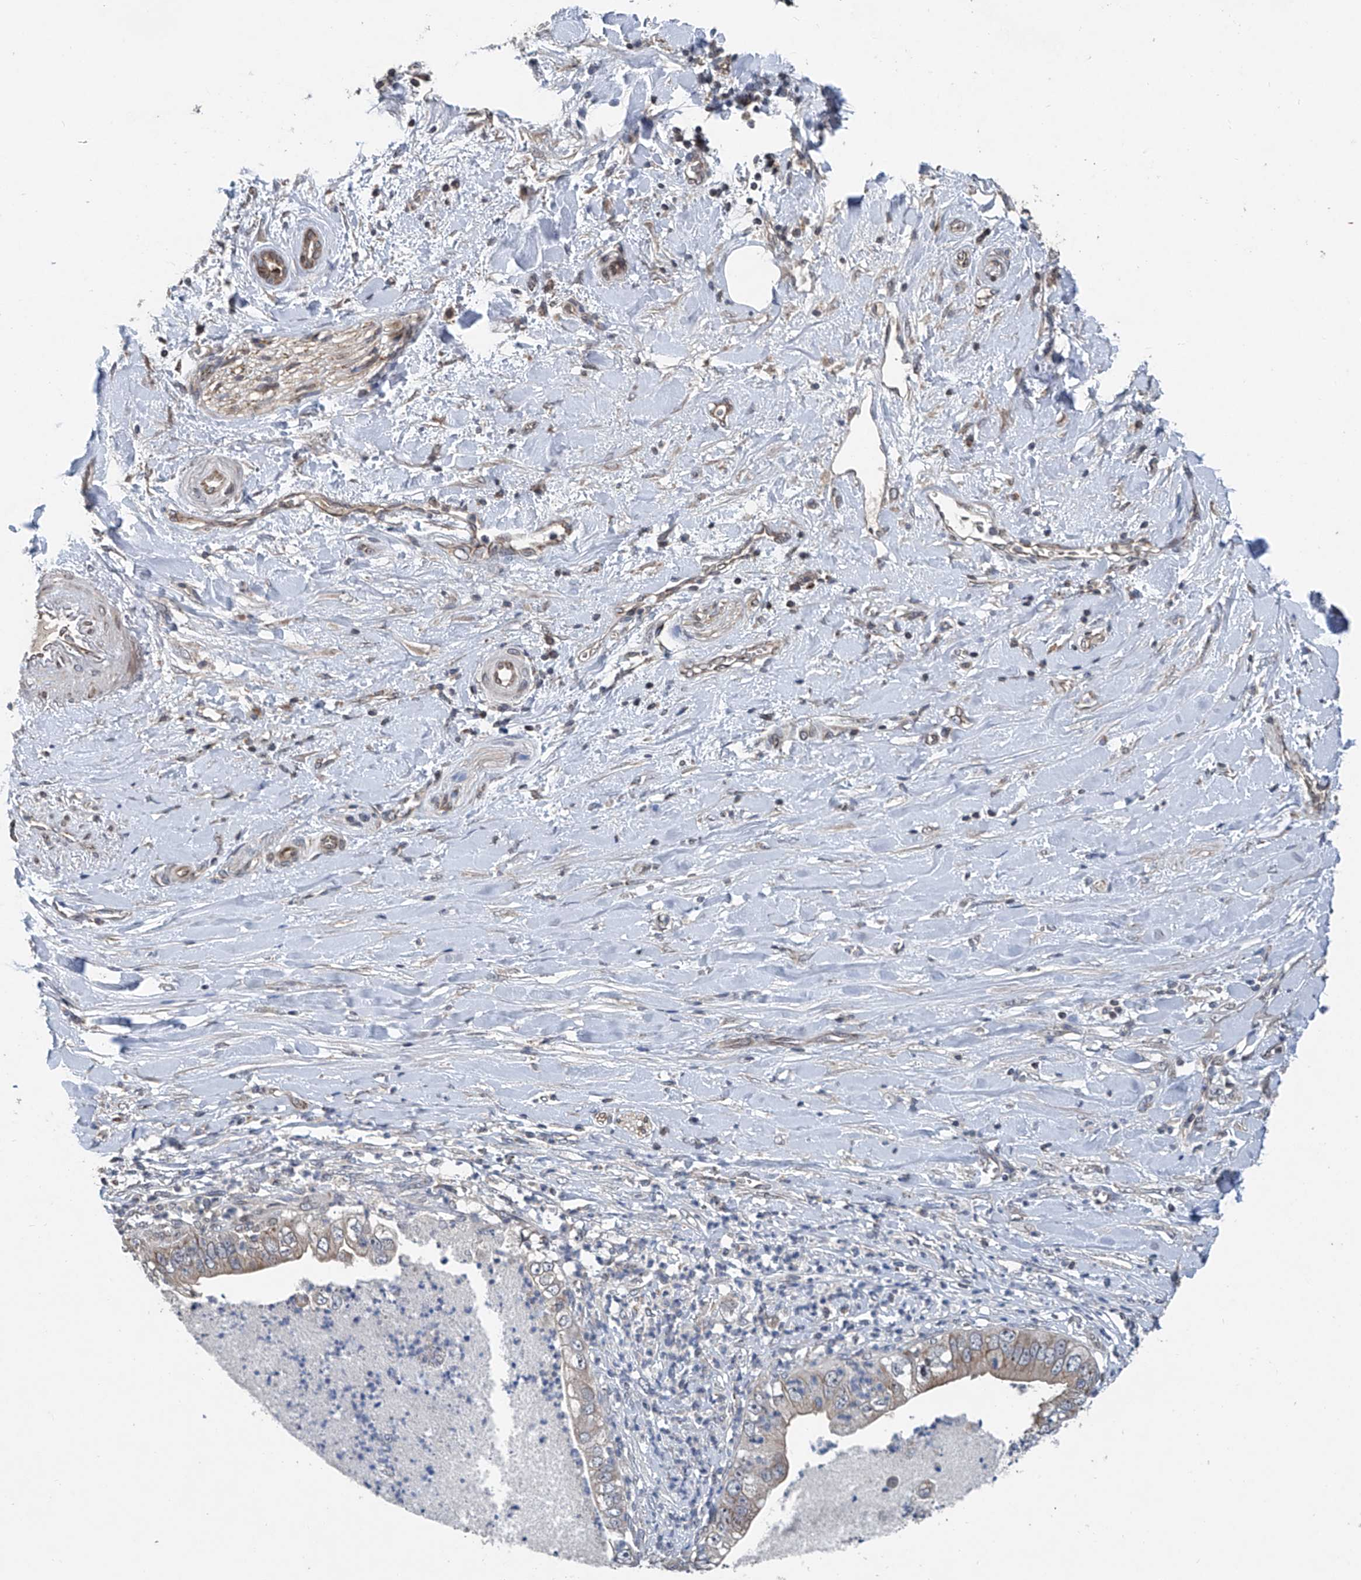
{"staining": {"intensity": "weak", "quantity": ">75%", "location": "cytoplasmic/membranous"}, "tissue": "pancreatic cancer", "cell_type": "Tumor cells", "image_type": "cancer", "snomed": [{"axis": "morphology", "description": "Adenocarcinoma, NOS"}, {"axis": "topography", "description": "Pancreas"}], "caption": "This histopathology image displays pancreatic cancer (adenocarcinoma) stained with immunohistochemistry to label a protein in brown. The cytoplasmic/membranous of tumor cells show weak positivity for the protein. Nuclei are counter-stained blue.", "gene": "BCKDHB", "patient": {"sex": "female", "age": 78}}